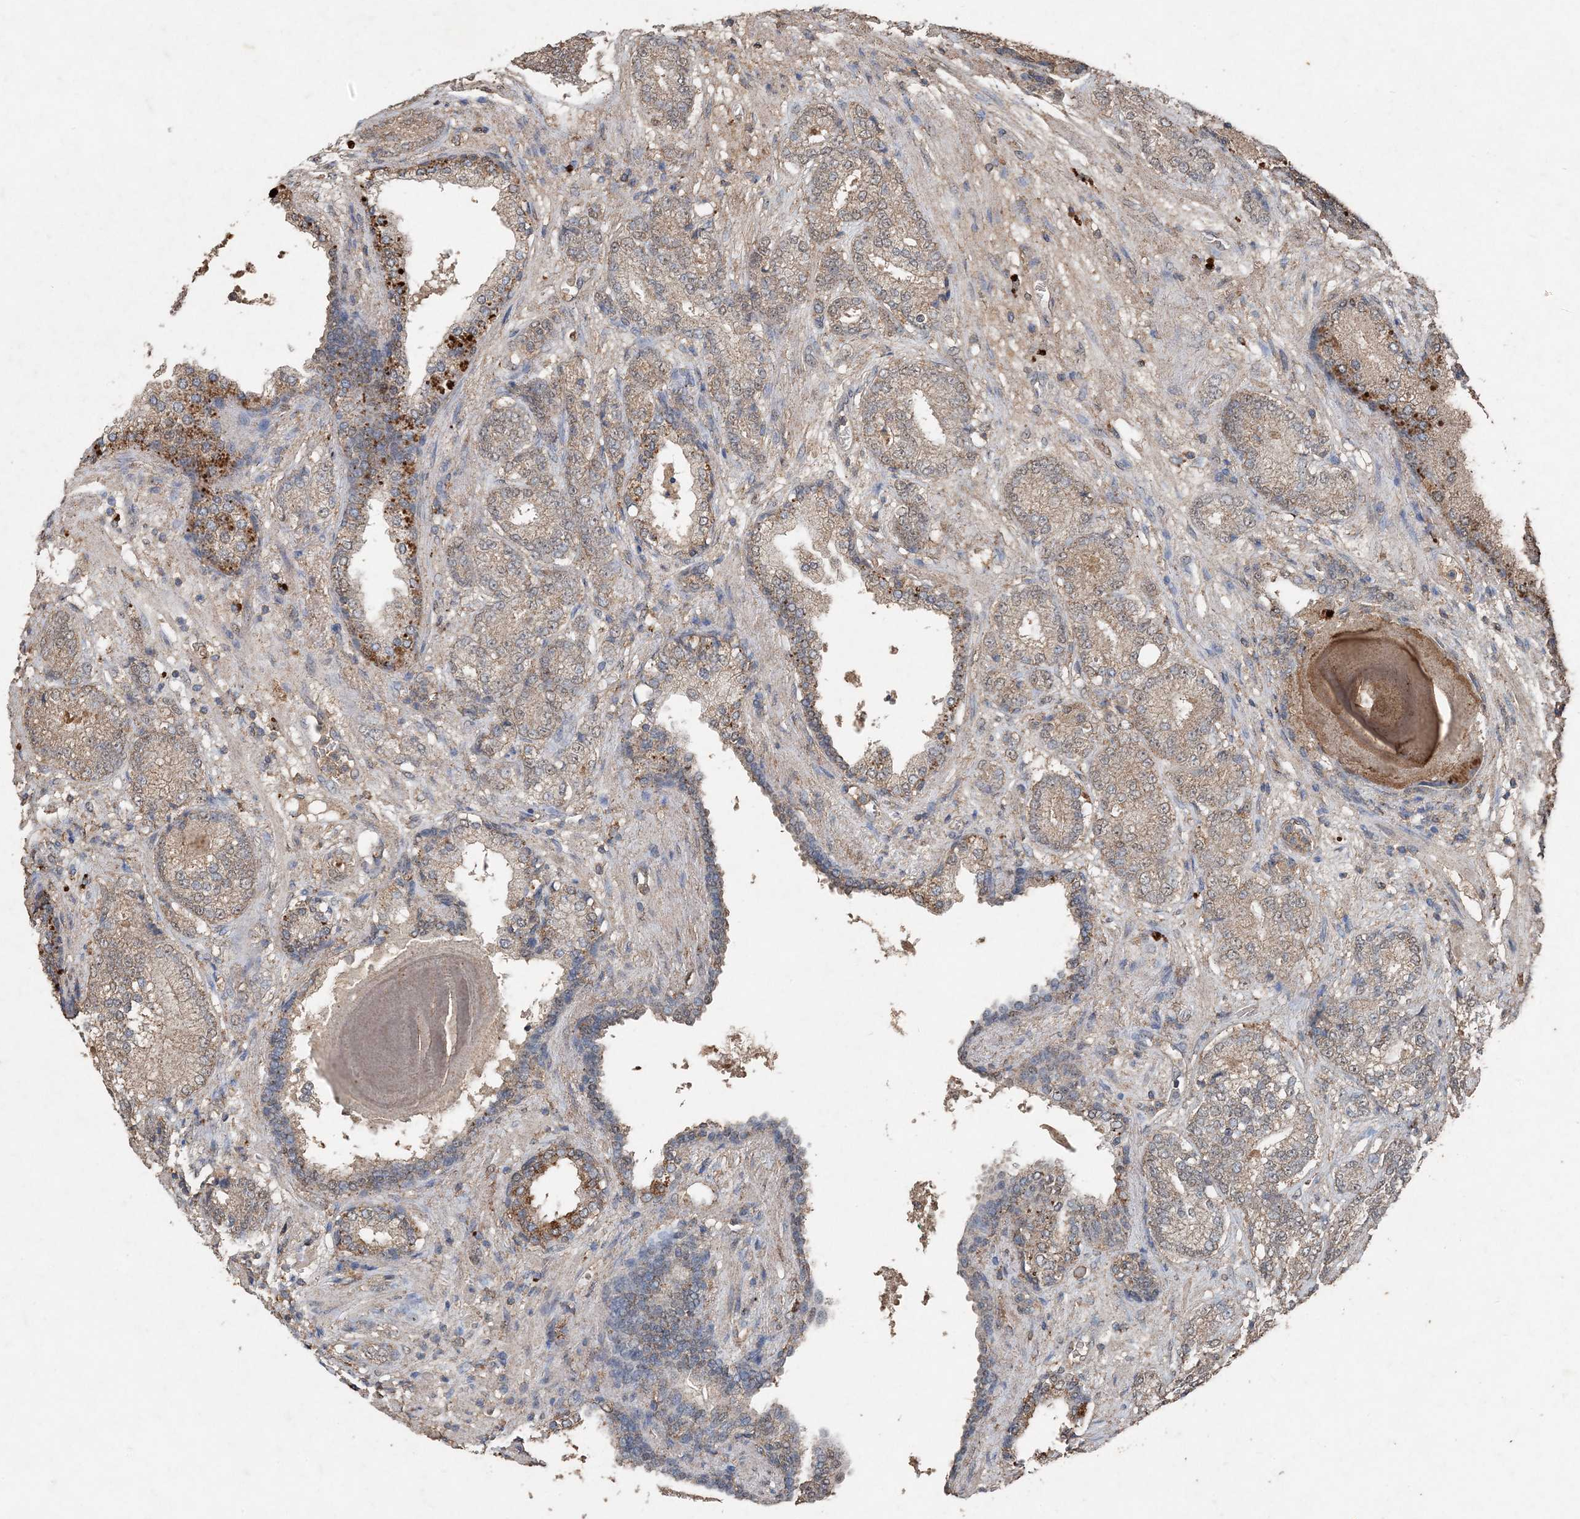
{"staining": {"intensity": "moderate", "quantity": ">75%", "location": "cytoplasmic/membranous"}, "tissue": "prostate cancer", "cell_type": "Tumor cells", "image_type": "cancer", "snomed": [{"axis": "morphology", "description": "Adenocarcinoma, High grade"}, {"axis": "topography", "description": "Prostate"}], "caption": "Immunohistochemical staining of prostate high-grade adenocarcinoma exhibits medium levels of moderate cytoplasmic/membranous protein expression in about >75% of tumor cells.", "gene": "FCN3", "patient": {"sex": "male", "age": 61}}